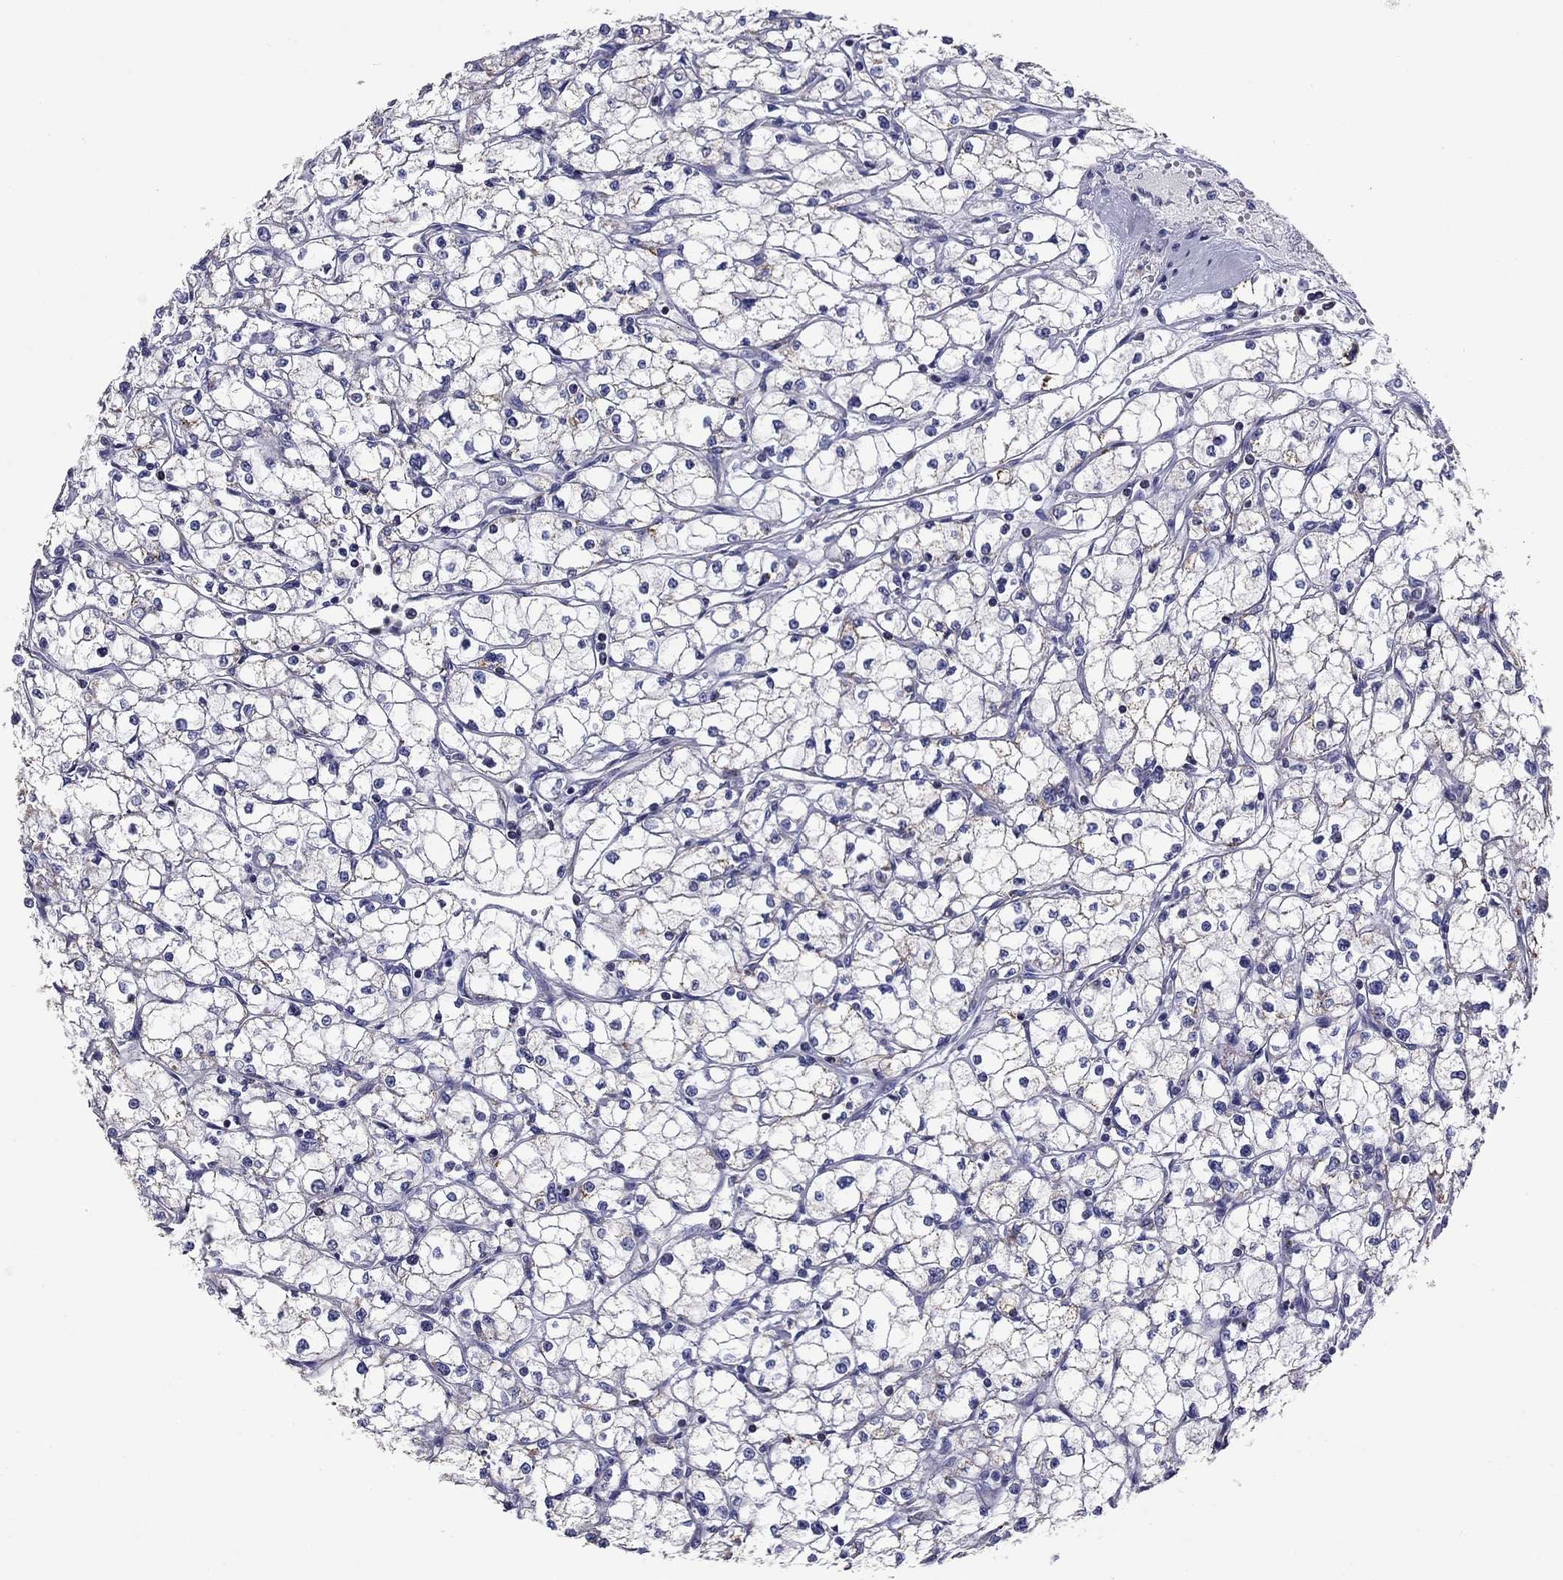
{"staining": {"intensity": "negative", "quantity": "none", "location": "none"}, "tissue": "renal cancer", "cell_type": "Tumor cells", "image_type": "cancer", "snomed": [{"axis": "morphology", "description": "Adenocarcinoma, NOS"}, {"axis": "topography", "description": "Kidney"}], "caption": "The histopathology image demonstrates no significant positivity in tumor cells of renal adenocarcinoma.", "gene": "NDUFA4L2", "patient": {"sex": "male", "age": 67}}